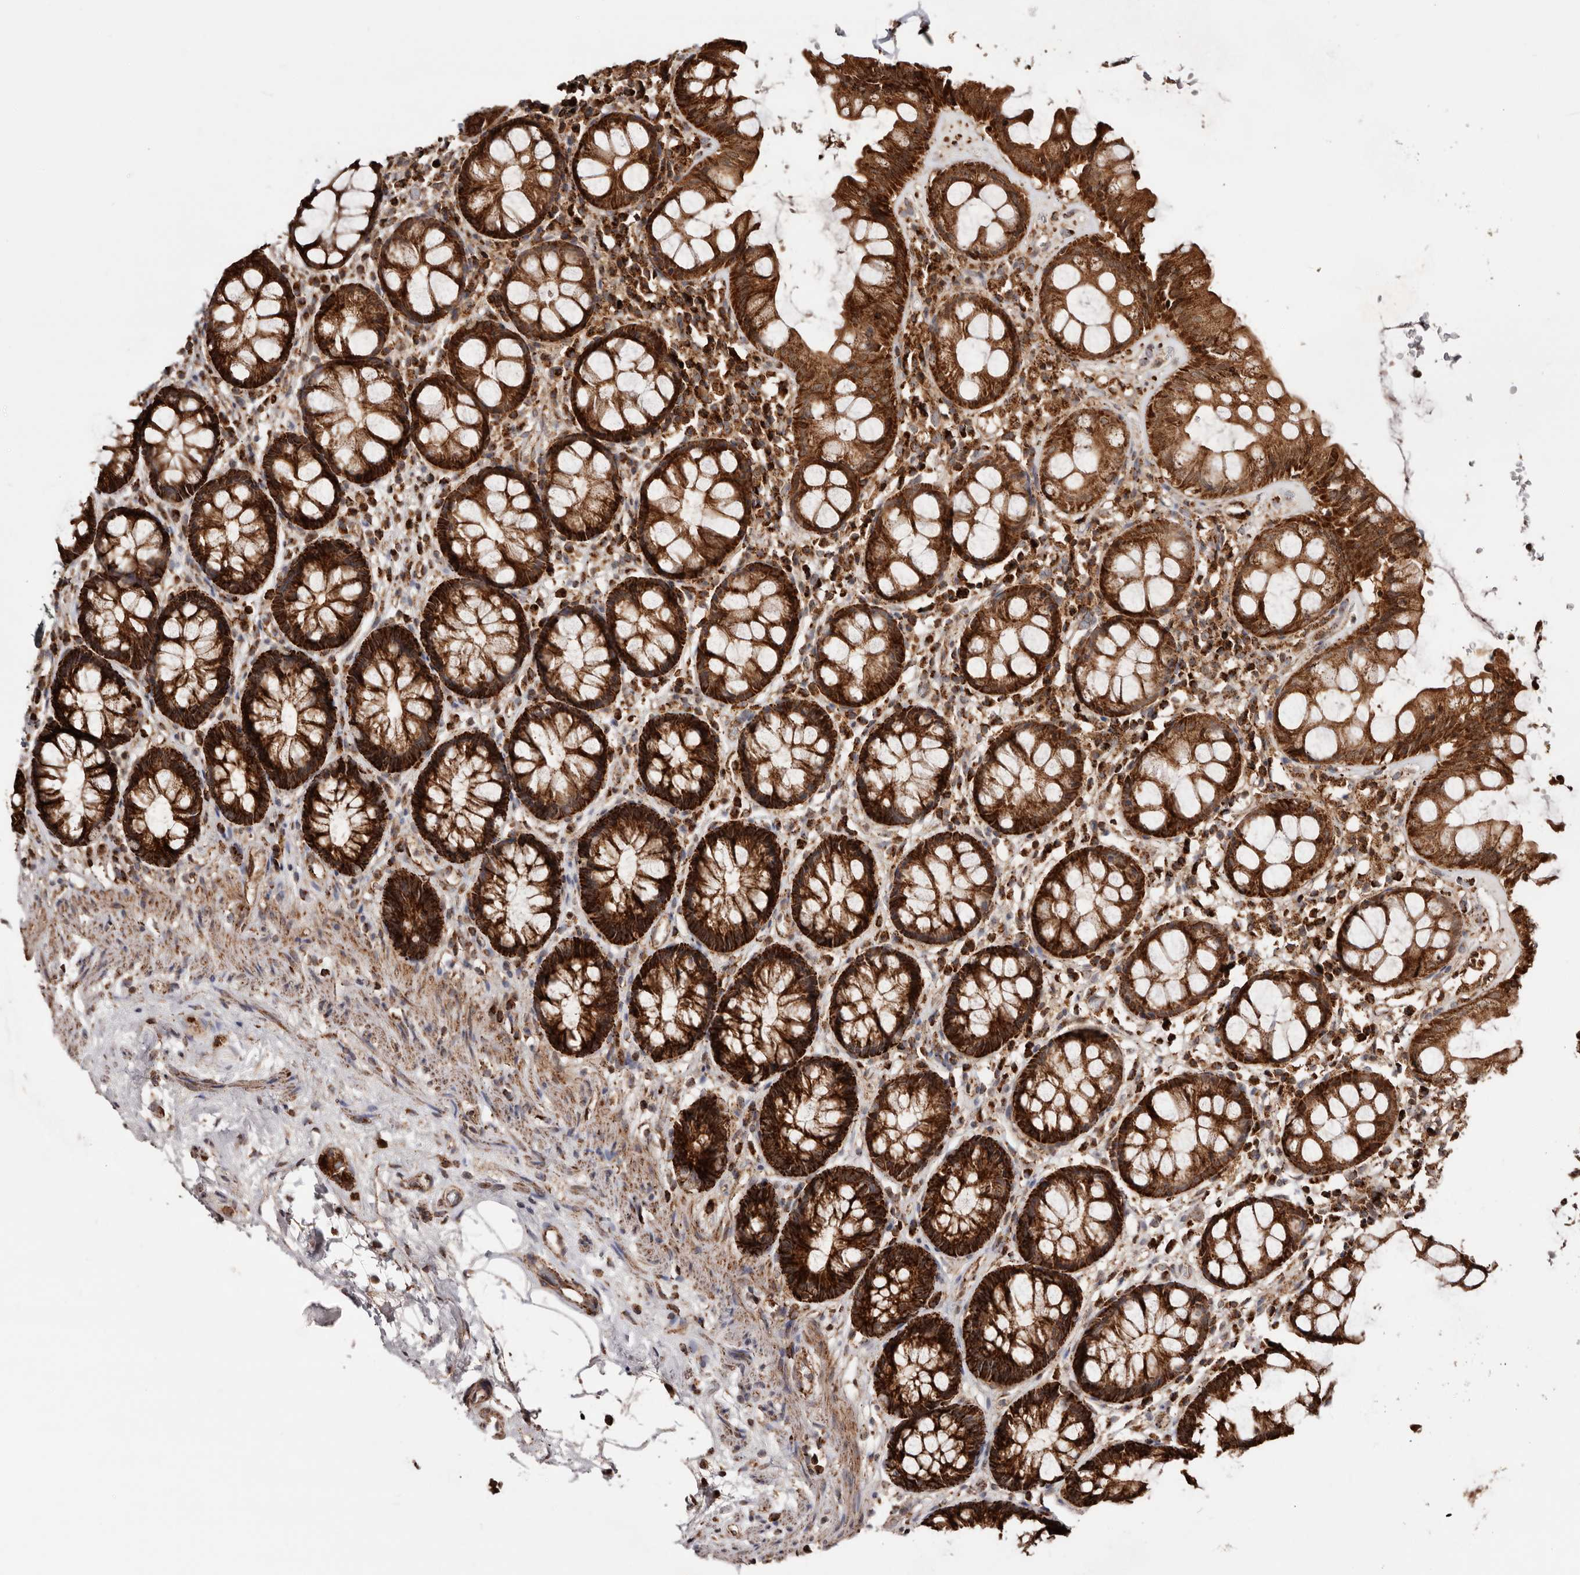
{"staining": {"intensity": "strong", "quantity": ">75%", "location": "cytoplasmic/membranous"}, "tissue": "rectum", "cell_type": "Glandular cells", "image_type": "normal", "snomed": [{"axis": "morphology", "description": "Normal tissue, NOS"}, {"axis": "topography", "description": "Rectum"}], "caption": "Protein expression by immunohistochemistry shows strong cytoplasmic/membranous expression in approximately >75% of glandular cells in unremarkable rectum.", "gene": "PRKACB", "patient": {"sex": "male", "age": 64}}